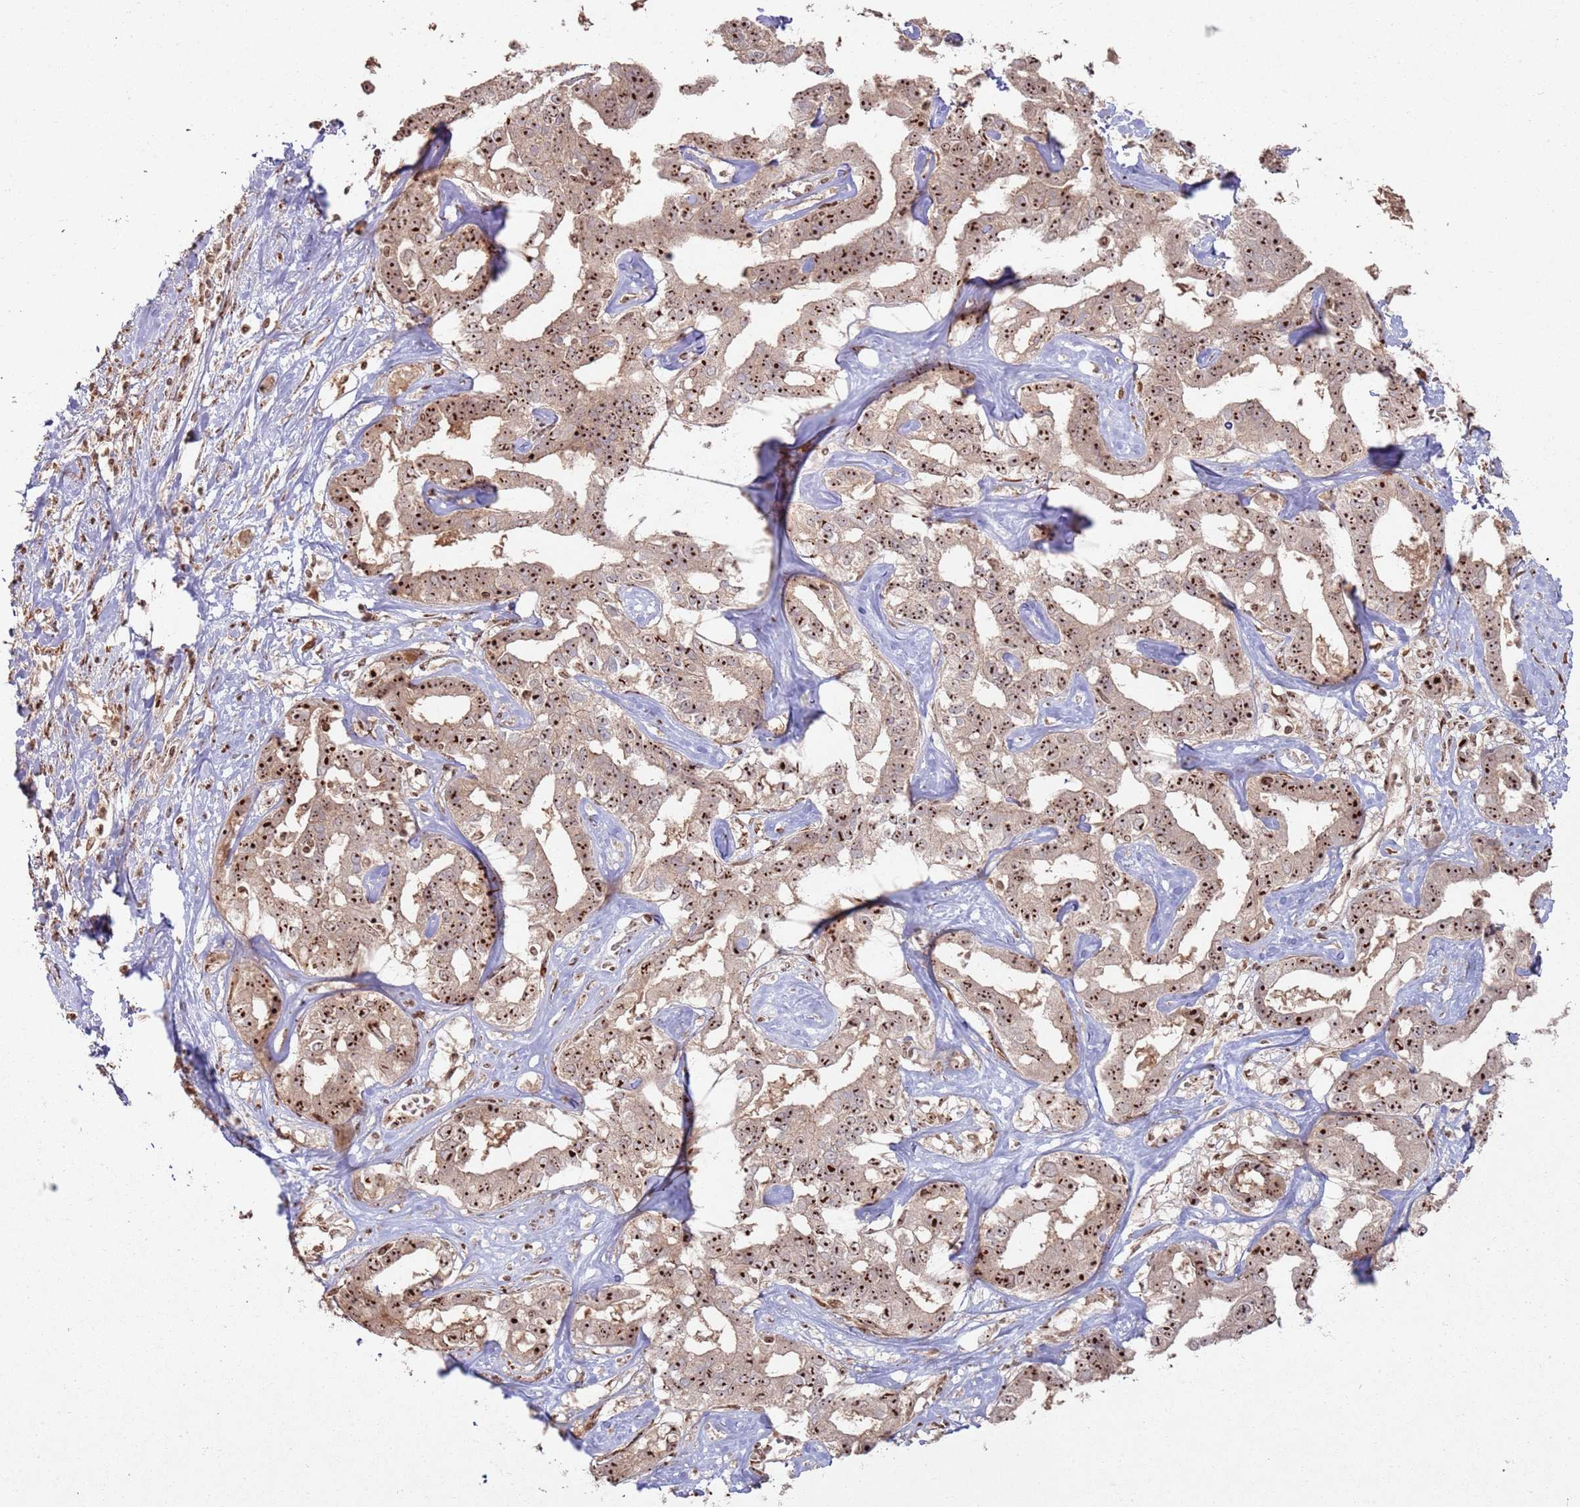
{"staining": {"intensity": "strong", "quantity": ">75%", "location": "nuclear"}, "tissue": "liver cancer", "cell_type": "Tumor cells", "image_type": "cancer", "snomed": [{"axis": "morphology", "description": "Cholangiocarcinoma"}, {"axis": "topography", "description": "Liver"}], "caption": "This micrograph demonstrates liver cancer (cholangiocarcinoma) stained with IHC to label a protein in brown. The nuclear of tumor cells show strong positivity for the protein. Nuclei are counter-stained blue.", "gene": "UTP11", "patient": {"sex": "male", "age": 59}}